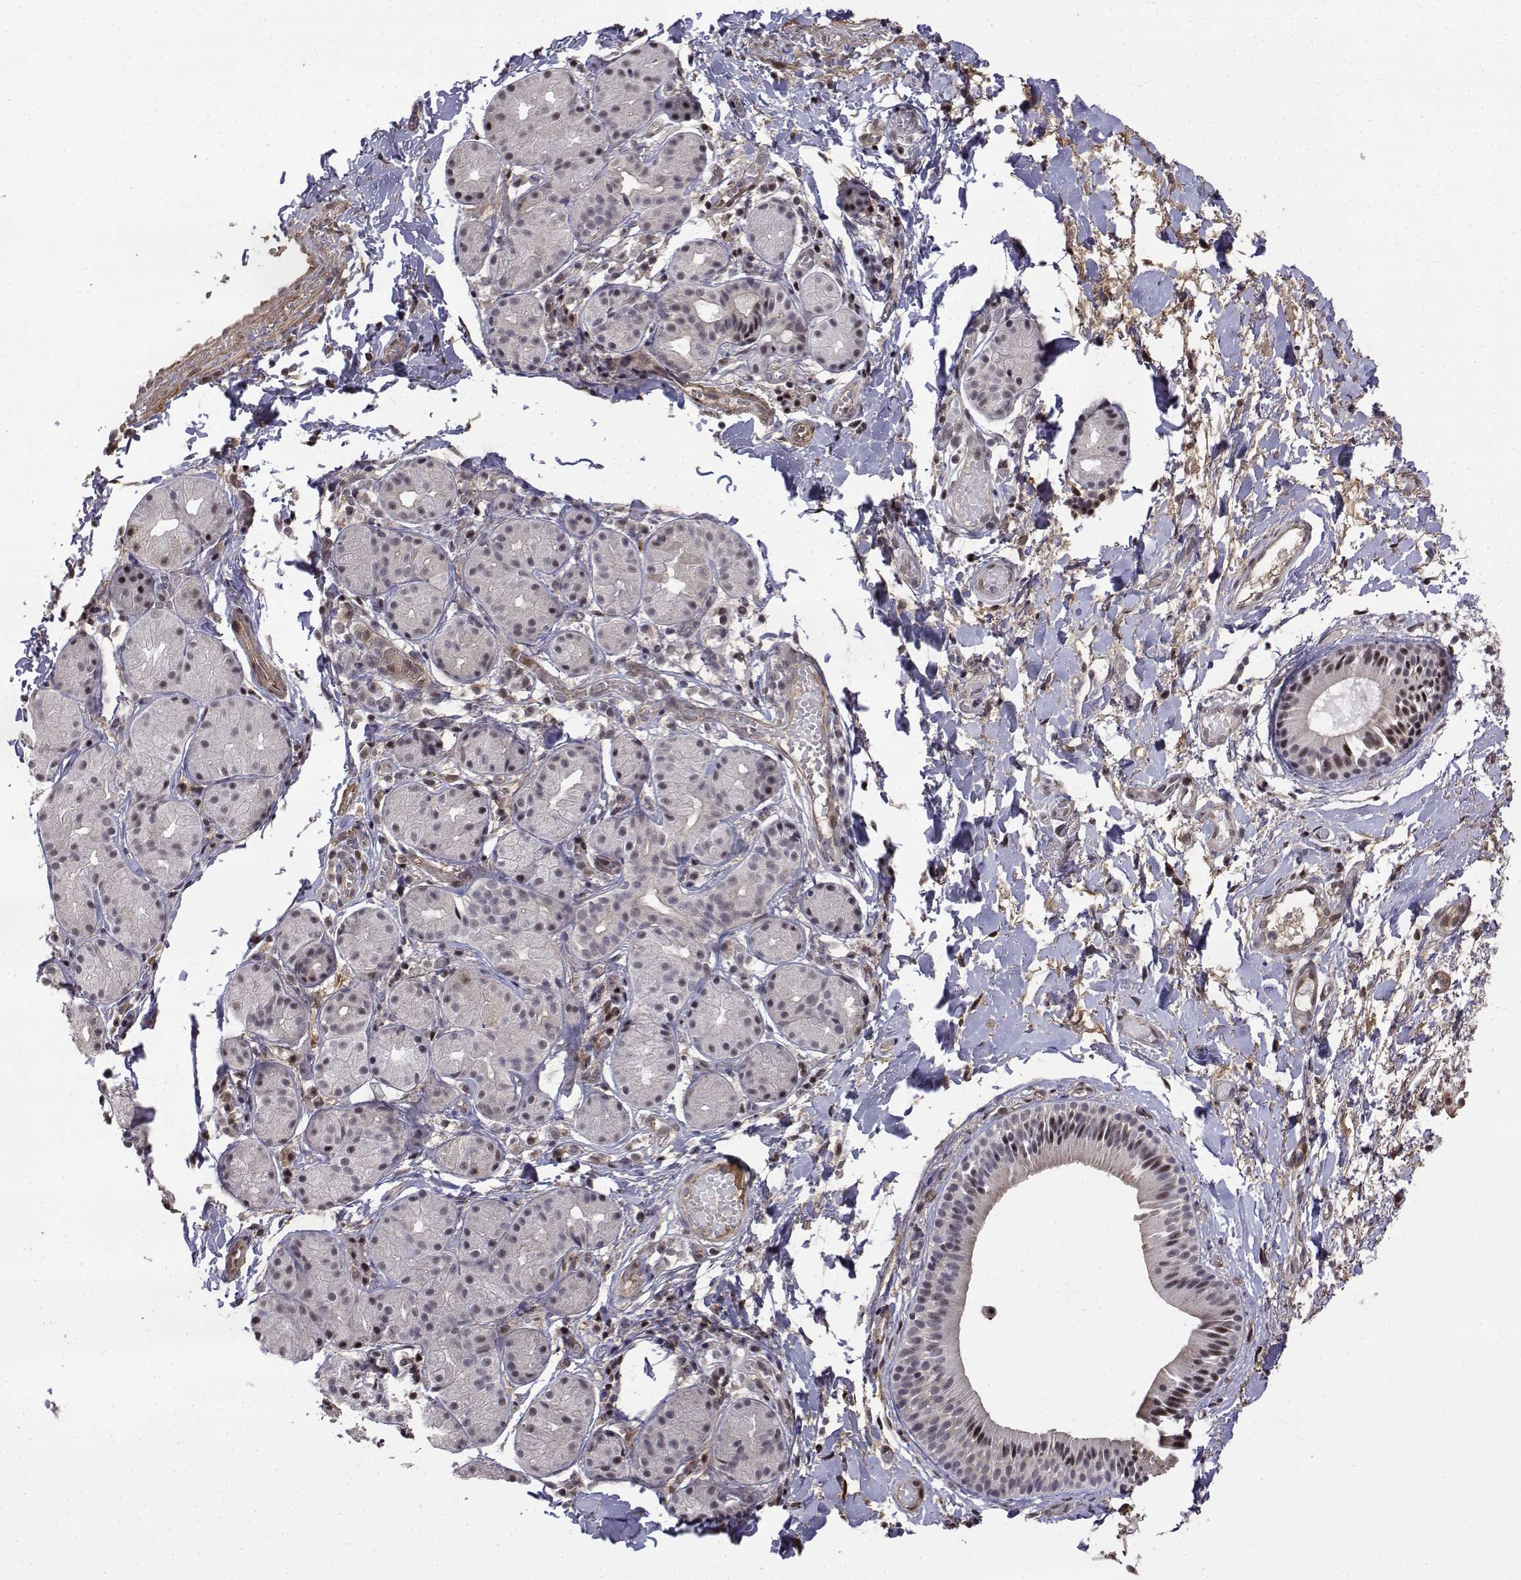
{"staining": {"intensity": "moderate", "quantity": "<25%", "location": "nuclear"}, "tissue": "nasopharynx", "cell_type": "Respiratory epithelial cells", "image_type": "normal", "snomed": [{"axis": "morphology", "description": "Normal tissue, NOS"}, {"axis": "morphology", "description": "Basal cell carcinoma"}, {"axis": "topography", "description": "Cartilage tissue"}, {"axis": "topography", "description": "Nasopharynx"}, {"axis": "topography", "description": "Oral tissue"}], "caption": "High-power microscopy captured an IHC image of normal nasopharynx, revealing moderate nuclear positivity in about <25% of respiratory epithelial cells. The protein is shown in brown color, while the nuclei are stained blue.", "gene": "ITGA7", "patient": {"sex": "female", "age": 77}}